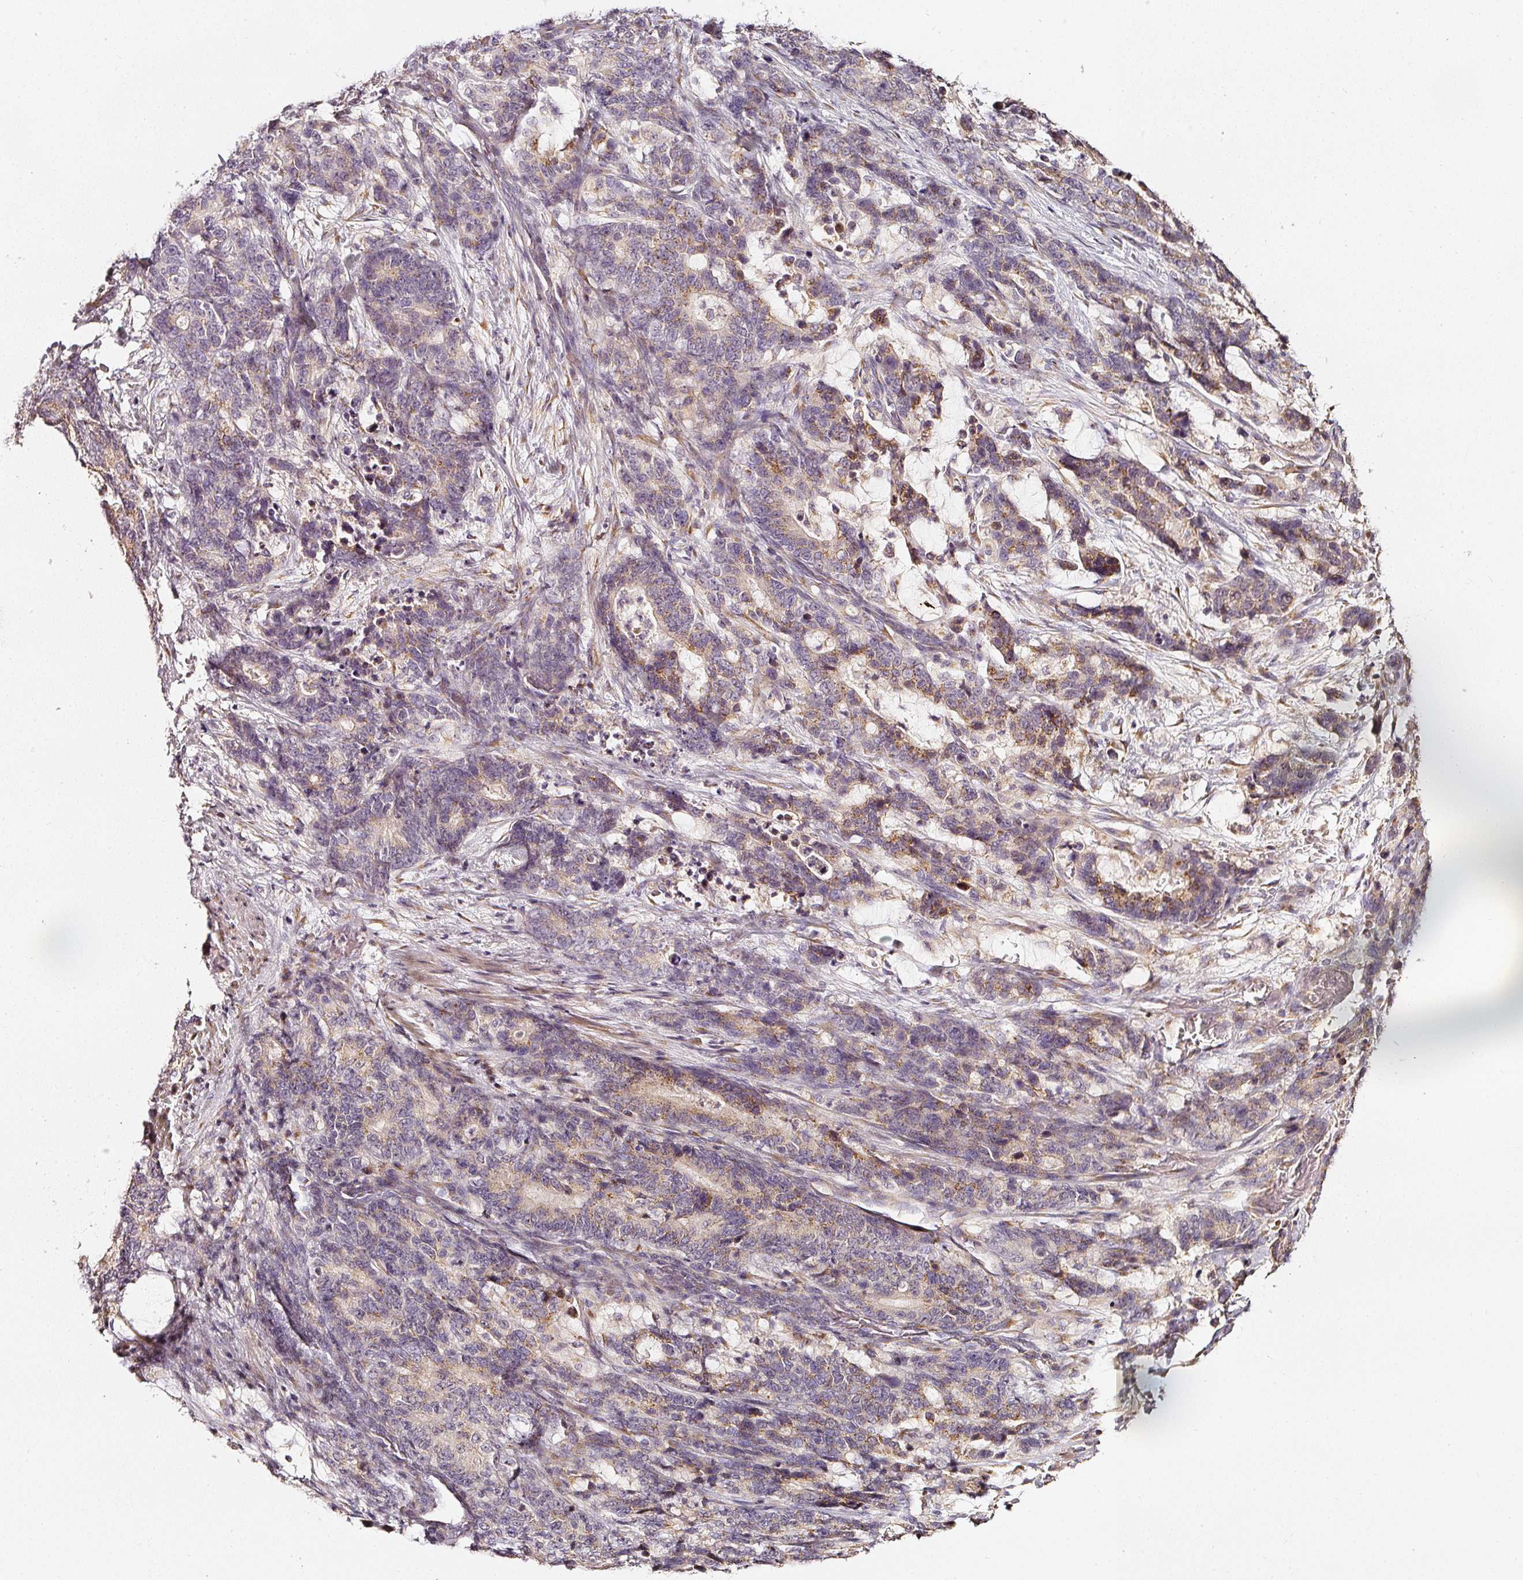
{"staining": {"intensity": "moderate", "quantity": ">75%", "location": "cytoplasmic/membranous"}, "tissue": "stomach cancer", "cell_type": "Tumor cells", "image_type": "cancer", "snomed": [{"axis": "morphology", "description": "Normal tissue, NOS"}, {"axis": "morphology", "description": "Adenocarcinoma, NOS"}, {"axis": "topography", "description": "Stomach"}], "caption": "There is medium levels of moderate cytoplasmic/membranous expression in tumor cells of adenocarcinoma (stomach), as demonstrated by immunohistochemical staining (brown color).", "gene": "NTRK1", "patient": {"sex": "female", "age": 64}}